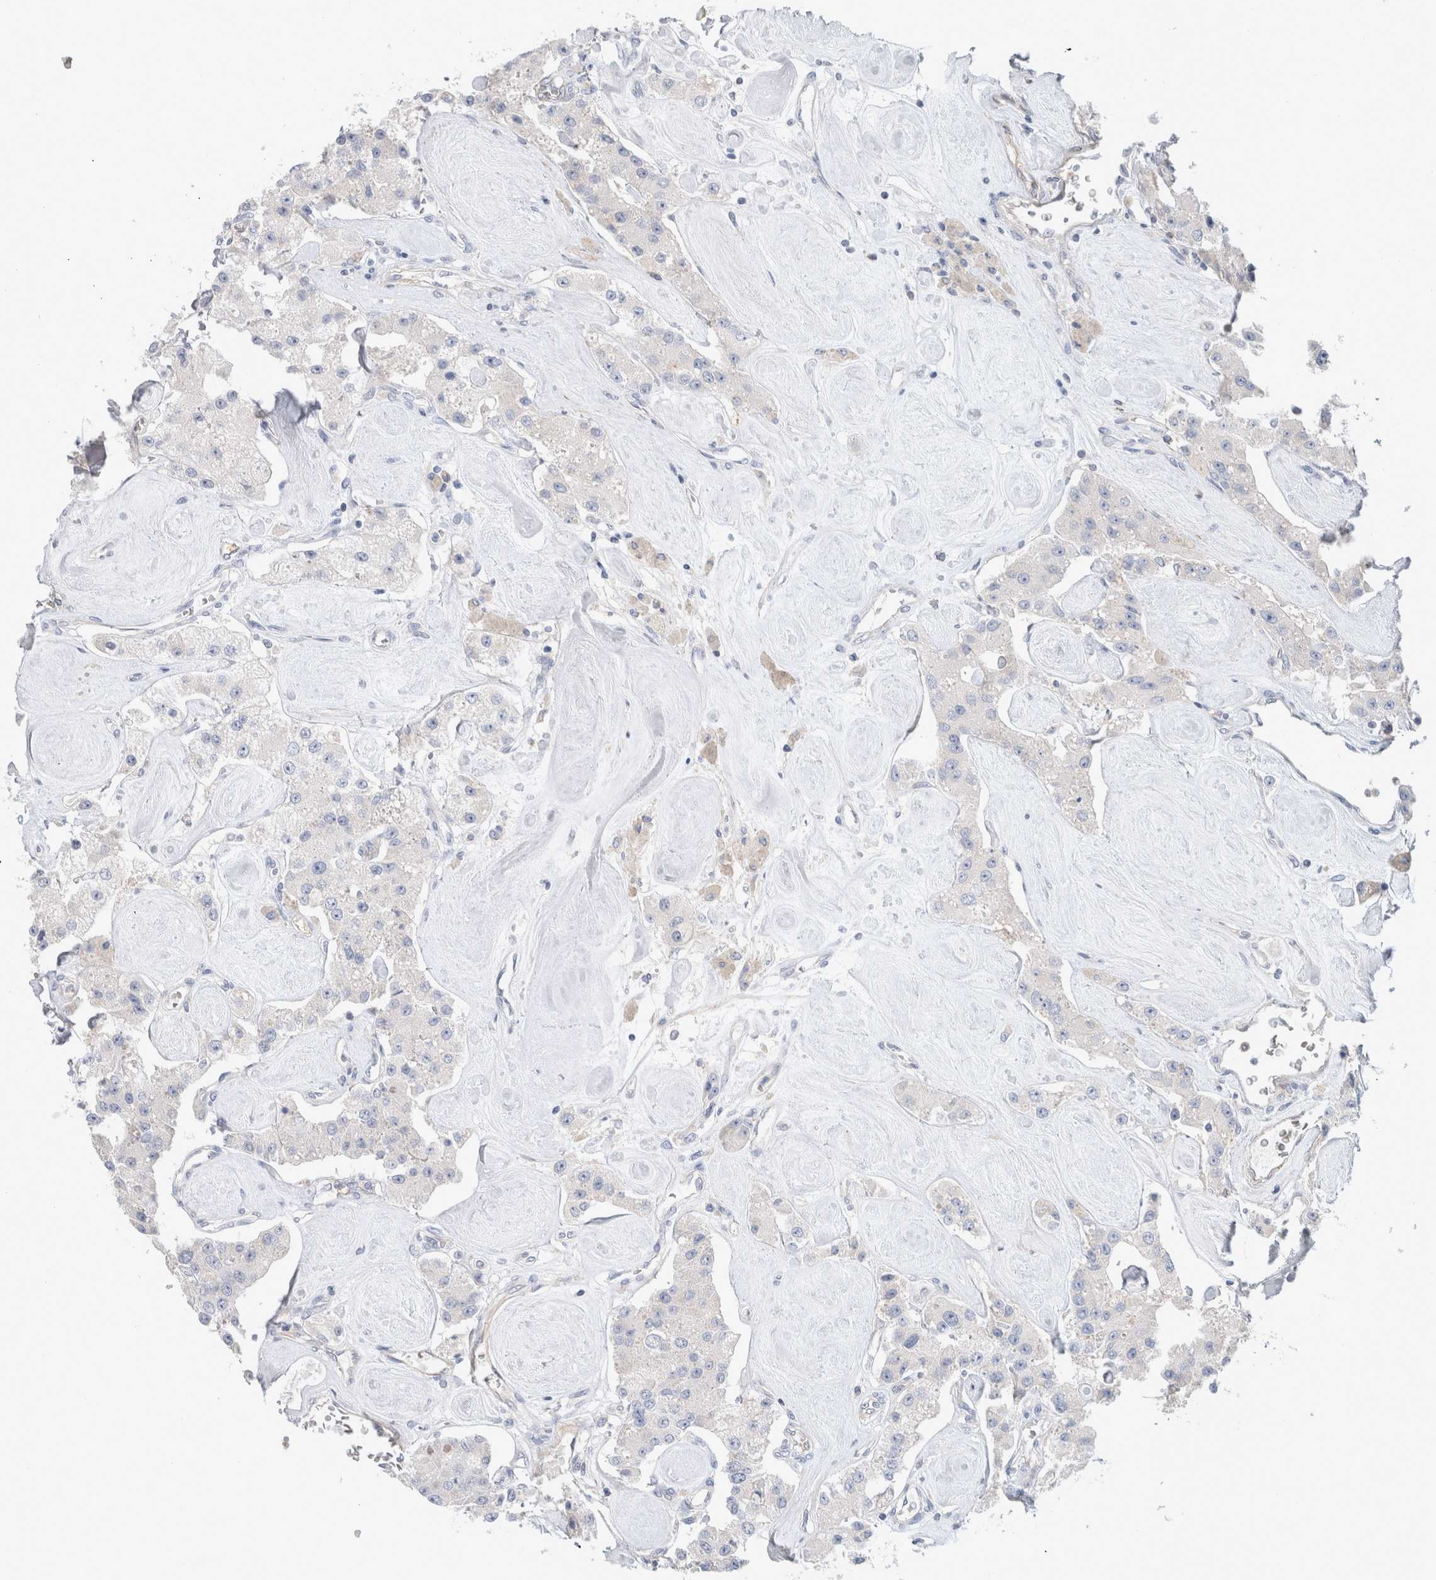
{"staining": {"intensity": "negative", "quantity": "none", "location": "none"}, "tissue": "carcinoid", "cell_type": "Tumor cells", "image_type": "cancer", "snomed": [{"axis": "morphology", "description": "Carcinoid, malignant, NOS"}, {"axis": "topography", "description": "Pancreas"}], "caption": "Immunohistochemistry (IHC) photomicrograph of carcinoid (malignant) stained for a protein (brown), which shows no positivity in tumor cells. (DAB (3,3'-diaminobenzidine) immunohistochemistry visualized using brightfield microscopy, high magnification).", "gene": "CD55", "patient": {"sex": "male", "age": 41}}